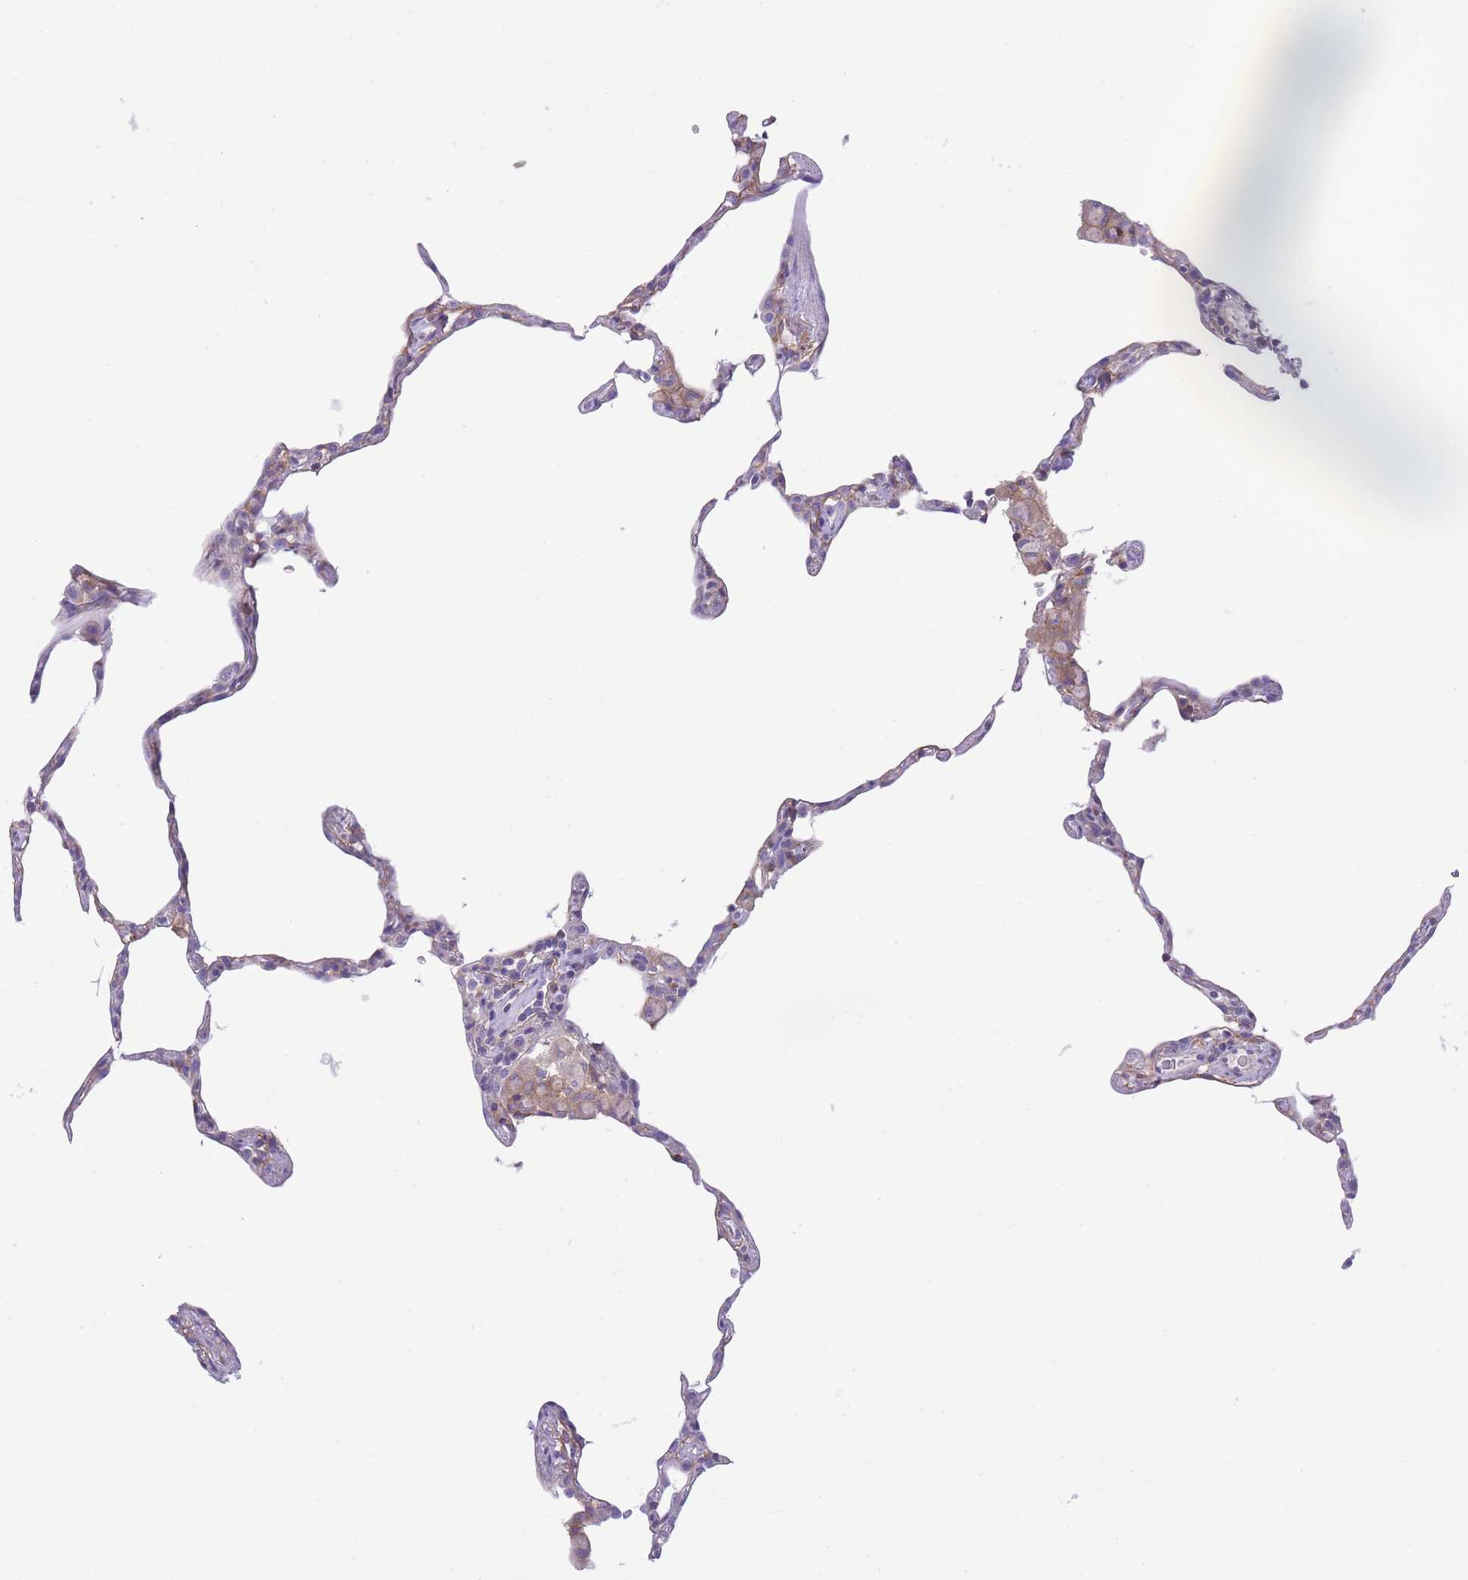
{"staining": {"intensity": "negative", "quantity": "none", "location": "none"}, "tissue": "lung", "cell_type": "Alveolar cells", "image_type": "normal", "snomed": [{"axis": "morphology", "description": "Normal tissue, NOS"}, {"axis": "topography", "description": "Lung"}], "caption": "Immunohistochemical staining of unremarkable human lung displays no significant staining in alveolar cells.", "gene": "ENSG00000289258", "patient": {"sex": "female", "age": 57}}